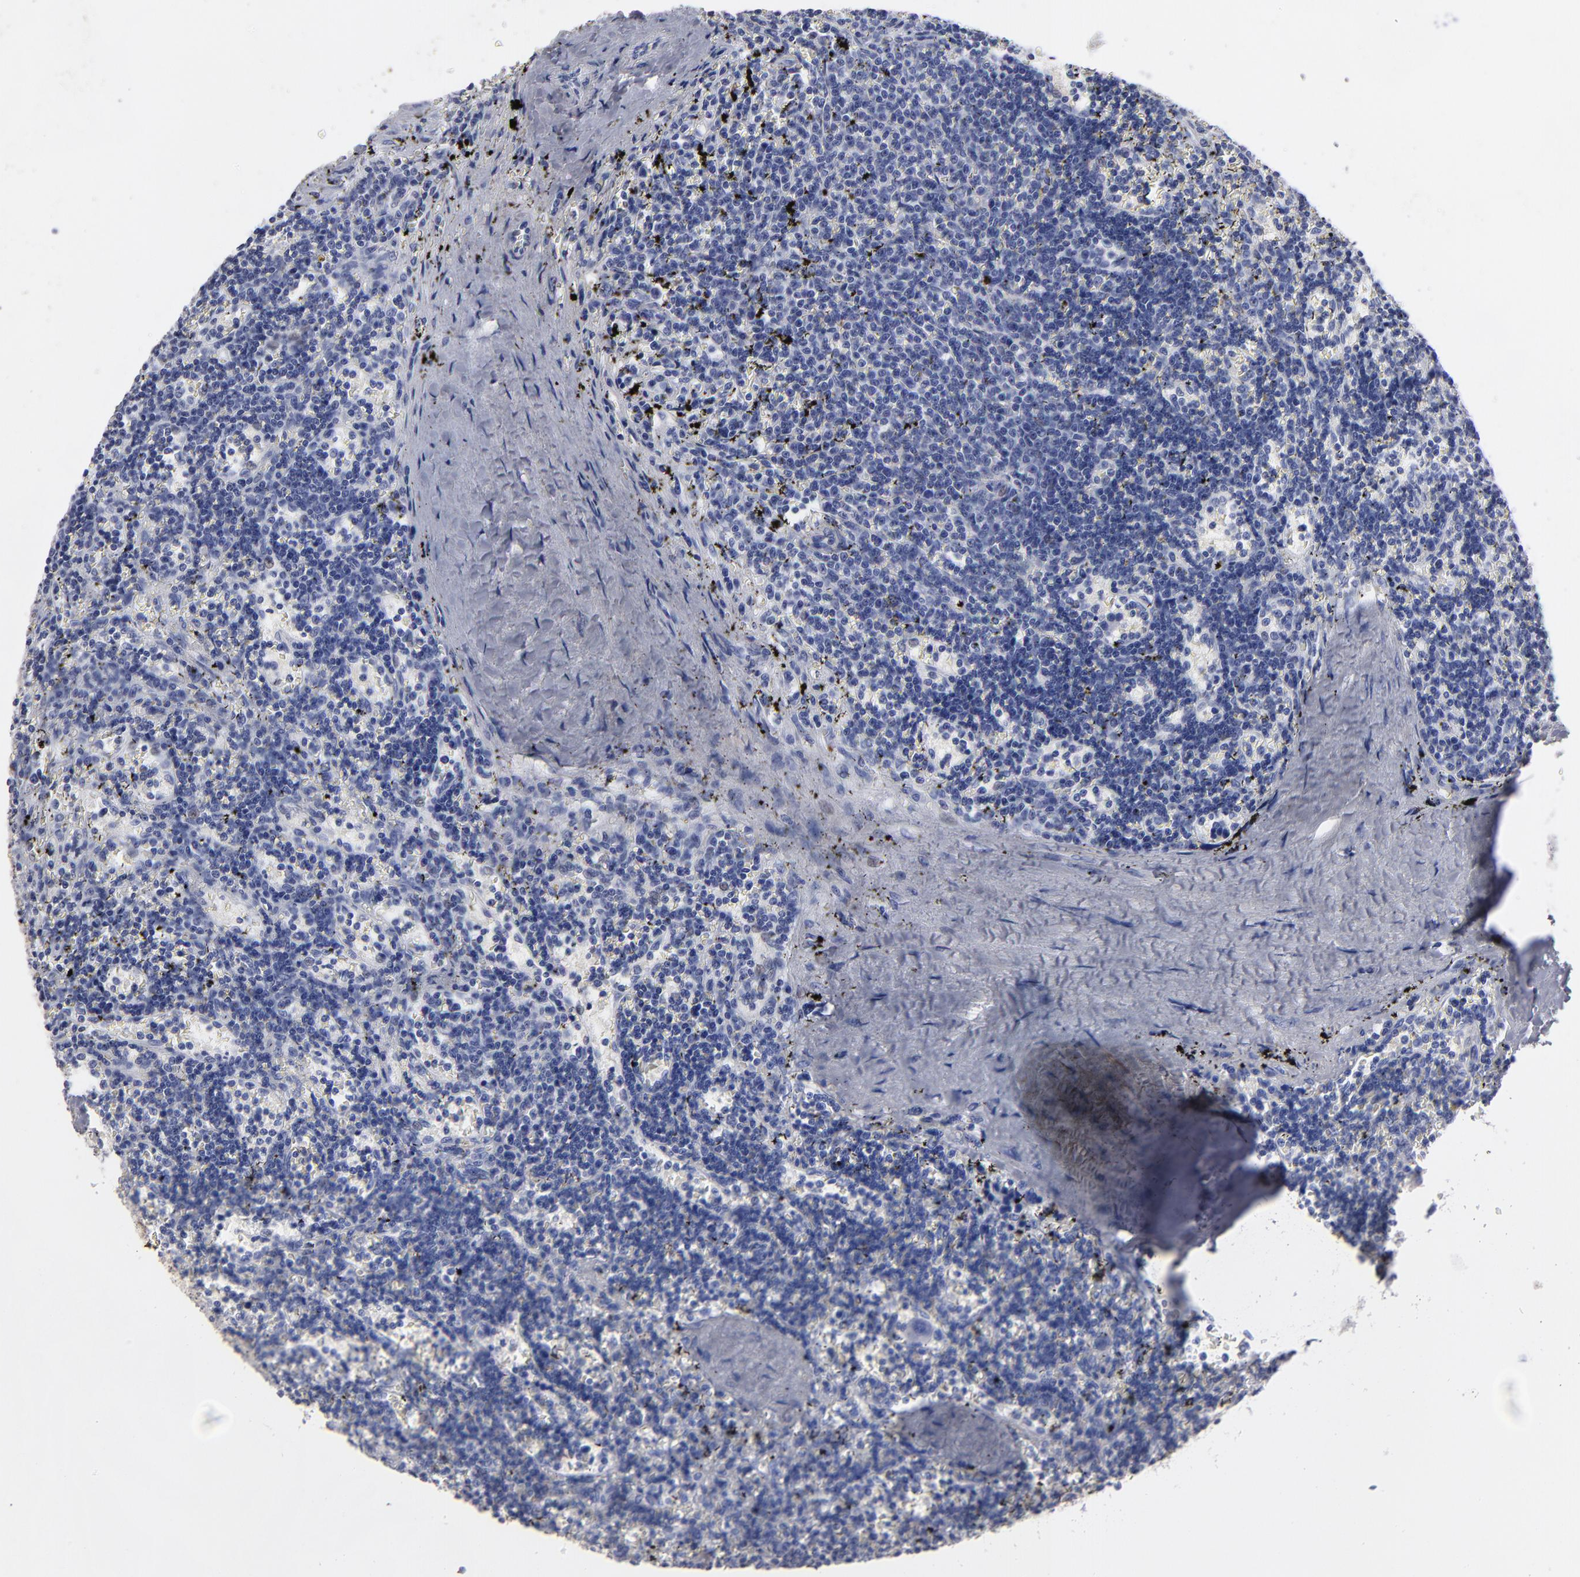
{"staining": {"intensity": "negative", "quantity": "none", "location": "none"}, "tissue": "lymphoma", "cell_type": "Tumor cells", "image_type": "cancer", "snomed": [{"axis": "morphology", "description": "Malignant lymphoma, non-Hodgkin's type, Low grade"}, {"axis": "topography", "description": "Spleen"}], "caption": "Immunohistochemical staining of human low-grade malignant lymphoma, non-Hodgkin's type exhibits no significant expression in tumor cells.", "gene": "CADM3", "patient": {"sex": "male", "age": 60}}